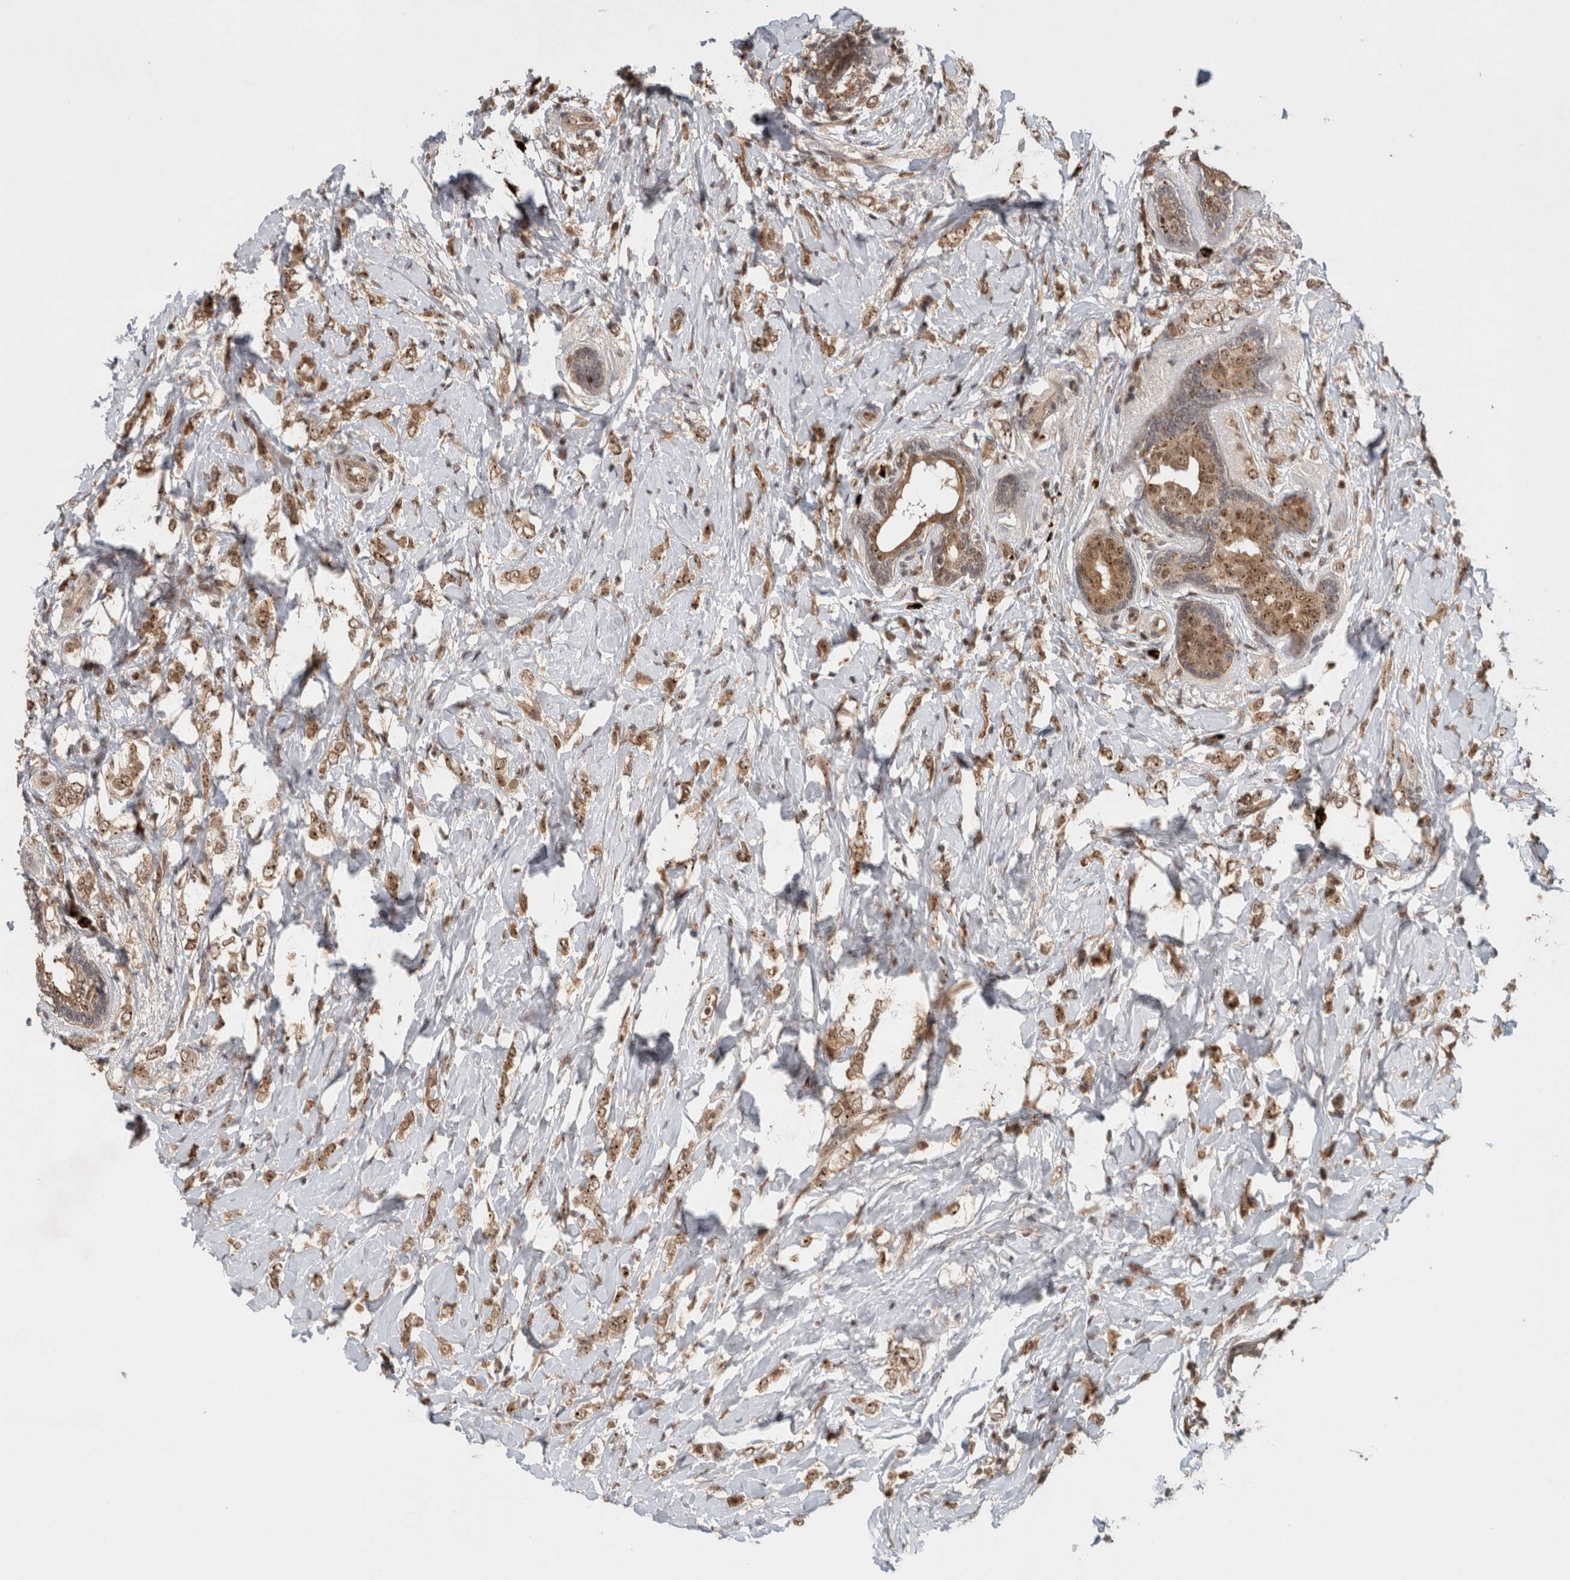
{"staining": {"intensity": "moderate", "quantity": ">75%", "location": "nuclear"}, "tissue": "breast cancer", "cell_type": "Tumor cells", "image_type": "cancer", "snomed": [{"axis": "morphology", "description": "Normal tissue, NOS"}, {"axis": "morphology", "description": "Lobular carcinoma"}, {"axis": "topography", "description": "Breast"}], "caption": "Tumor cells reveal medium levels of moderate nuclear expression in approximately >75% of cells in lobular carcinoma (breast). (Stains: DAB in brown, nuclei in blue, Microscopy: brightfield microscopy at high magnification).", "gene": "MPHOSPH6", "patient": {"sex": "female", "age": 47}}